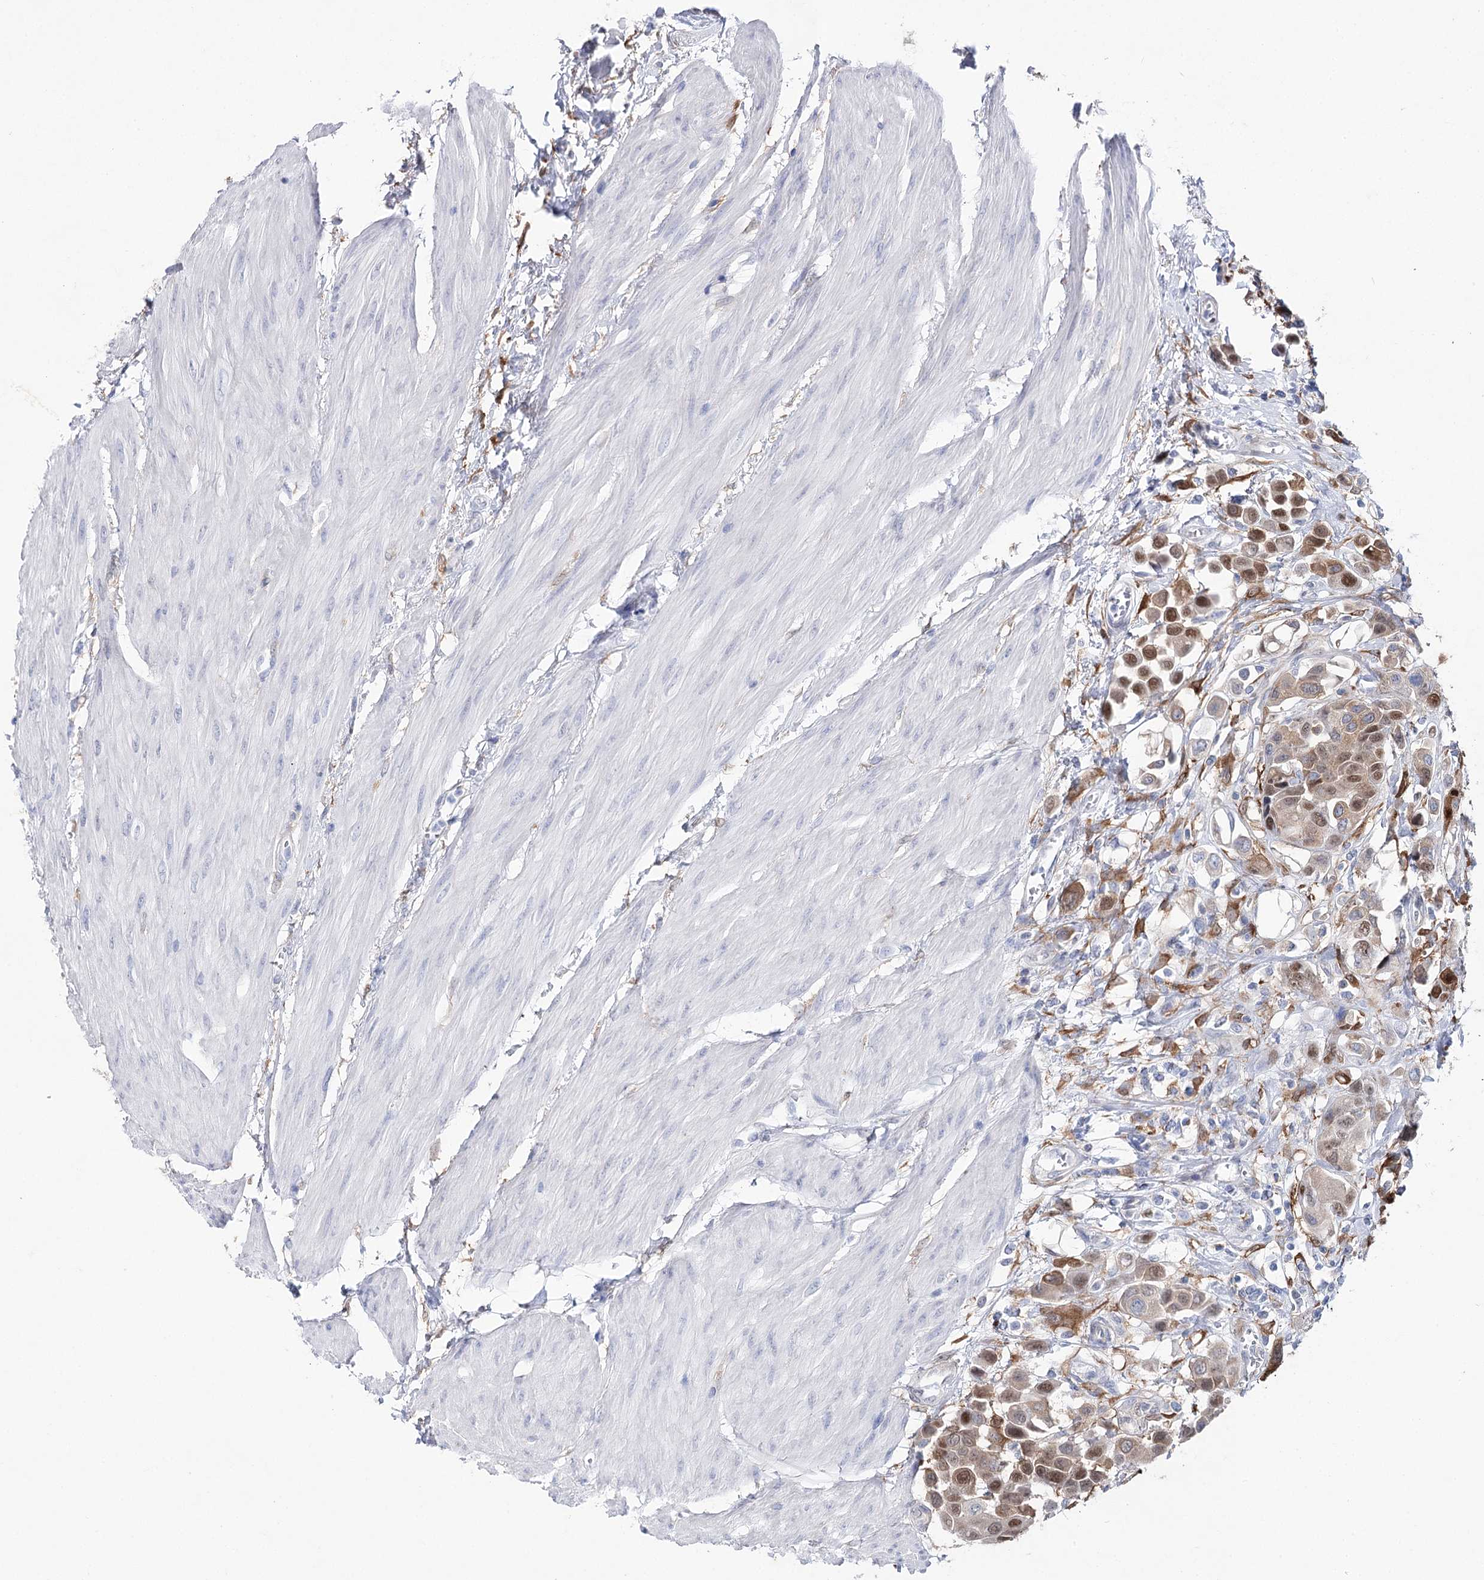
{"staining": {"intensity": "moderate", "quantity": "25%-75%", "location": "nuclear"}, "tissue": "urothelial cancer", "cell_type": "Tumor cells", "image_type": "cancer", "snomed": [{"axis": "morphology", "description": "Urothelial carcinoma, High grade"}, {"axis": "topography", "description": "Urinary bladder"}], "caption": "Immunohistochemical staining of human urothelial carcinoma (high-grade) demonstrates medium levels of moderate nuclear protein expression in about 25%-75% of tumor cells.", "gene": "UGDH", "patient": {"sex": "male", "age": 50}}